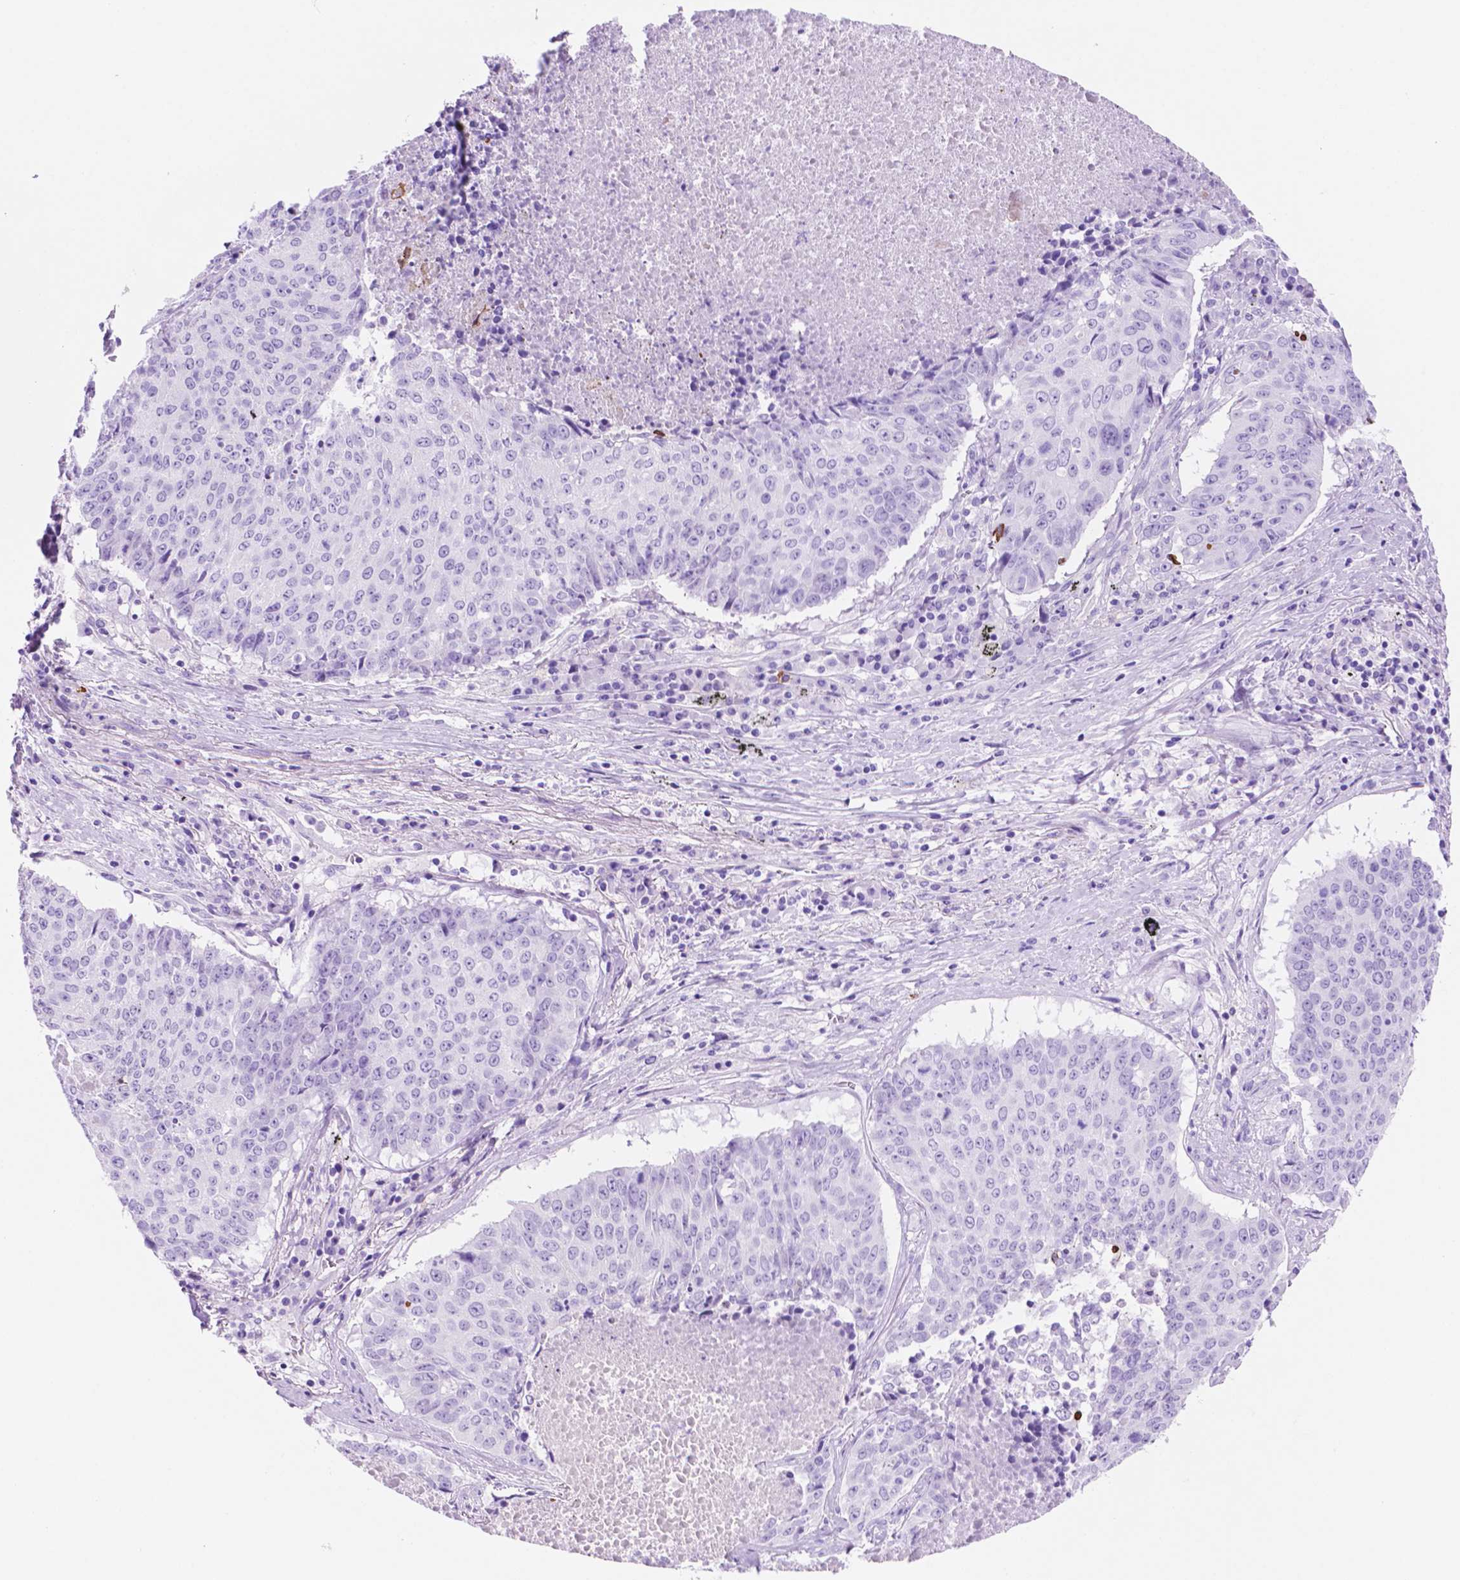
{"staining": {"intensity": "negative", "quantity": "none", "location": "none"}, "tissue": "lung cancer", "cell_type": "Tumor cells", "image_type": "cancer", "snomed": [{"axis": "morphology", "description": "Normal tissue, NOS"}, {"axis": "morphology", "description": "Squamous cell carcinoma, NOS"}, {"axis": "topography", "description": "Bronchus"}, {"axis": "topography", "description": "Lung"}], "caption": "Immunohistochemistry (IHC) of human lung cancer (squamous cell carcinoma) reveals no staining in tumor cells.", "gene": "FOXB2", "patient": {"sex": "male", "age": 64}}